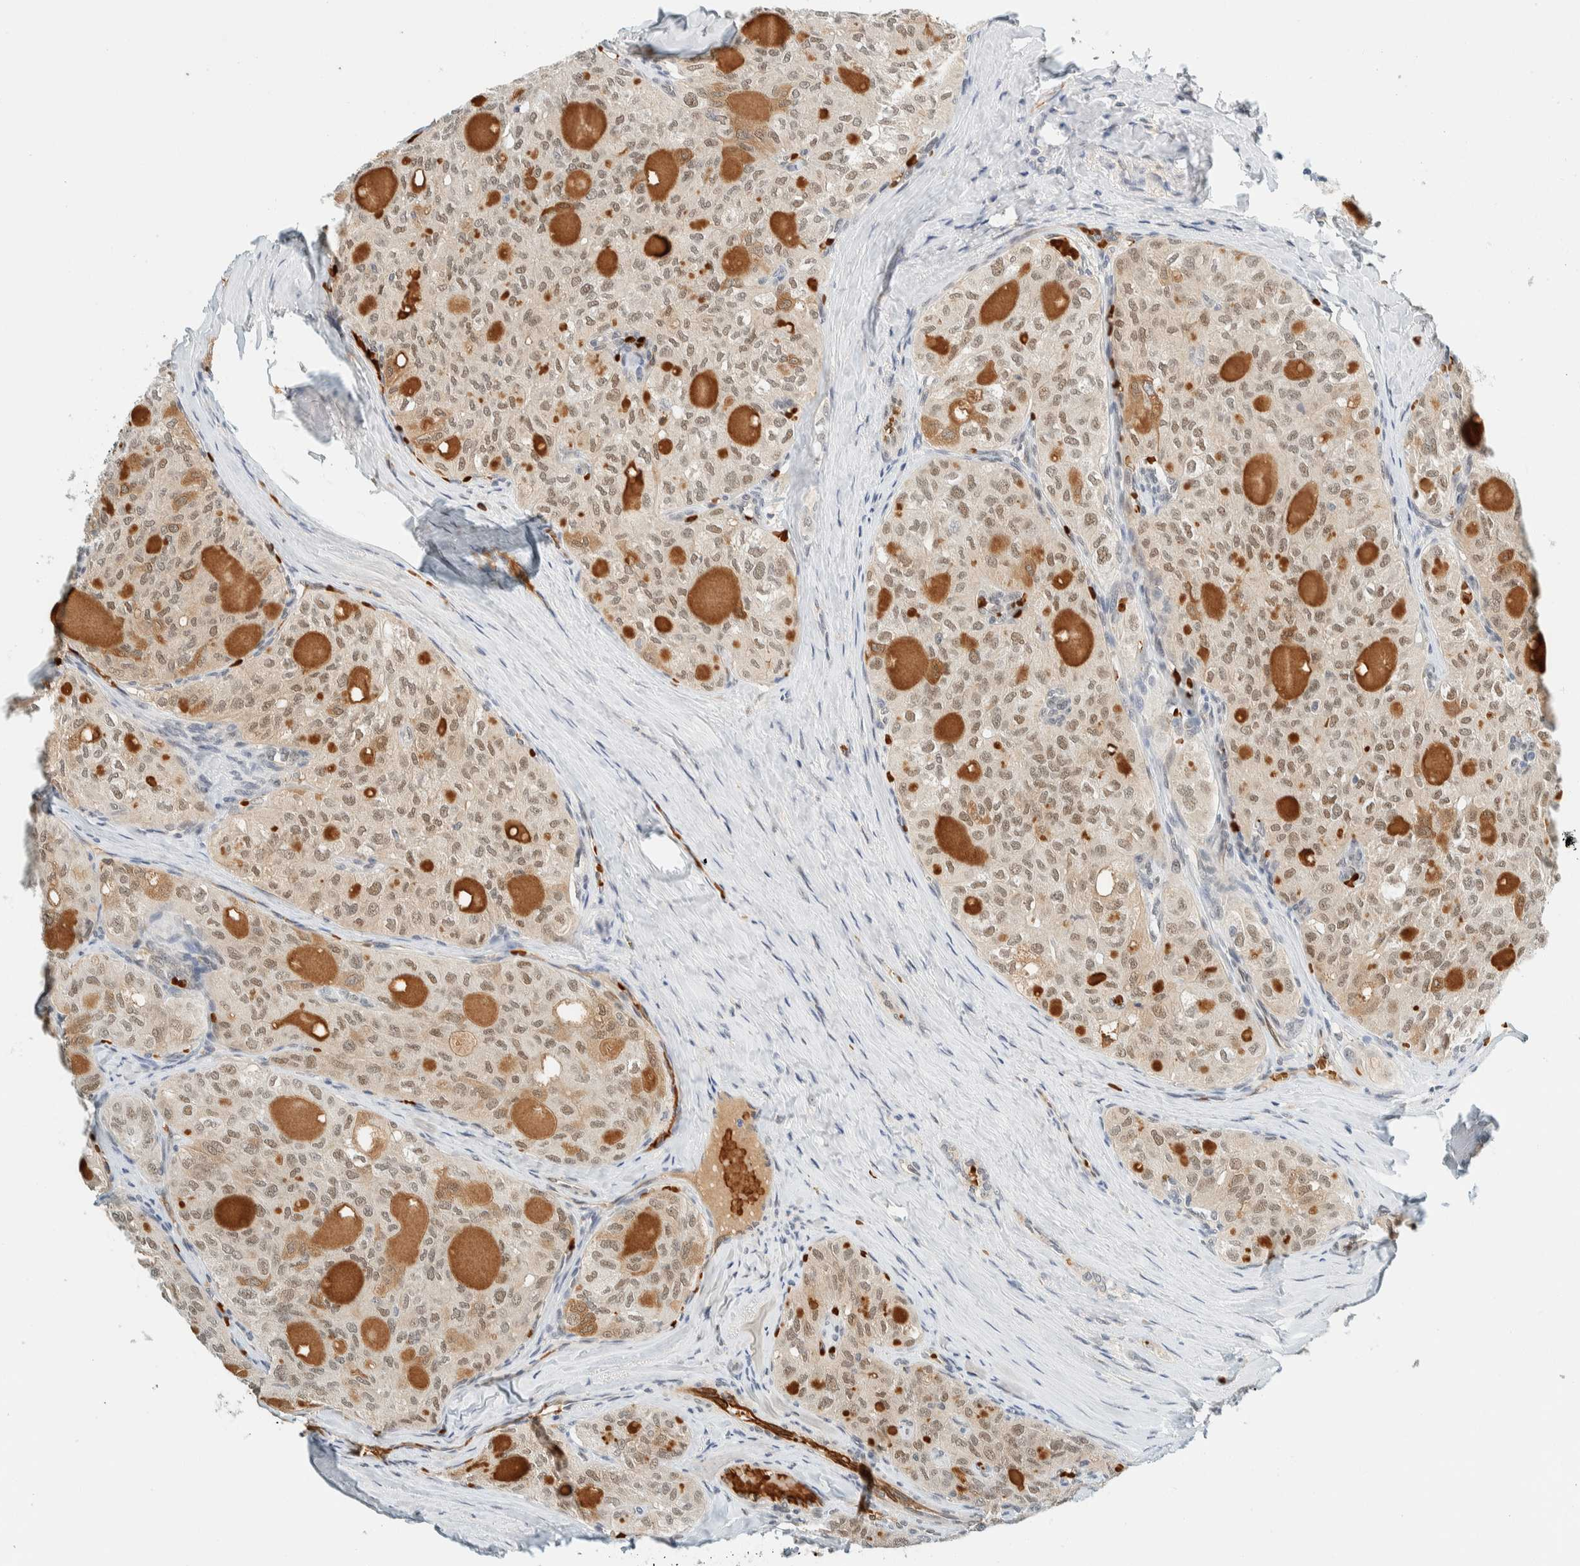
{"staining": {"intensity": "weak", "quantity": ">75%", "location": "cytoplasmic/membranous,nuclear"}, "tissue": "thyroid cancer", "cell_type": "Tumor cells", "image_type": "cancer", "snomed": [{"axis": "morphology", "description": "Follicular adenoma carcinoma, NOS"}, {"axis": "topography", "description": "Thyroid gland"}], "caption": "Immunohistochemistry (IHC) of human thyroid cancer (follicular adenoma carcinoma) exhibits low levels of weak cytoplasmic/membranous and nuclear staining in approximately >75% of tumor cells. Ihc stains the protein in brown and the nuclei are stained blue.", "gene": "TSTD2", "patient": {"sex": "male", "age": 75}}